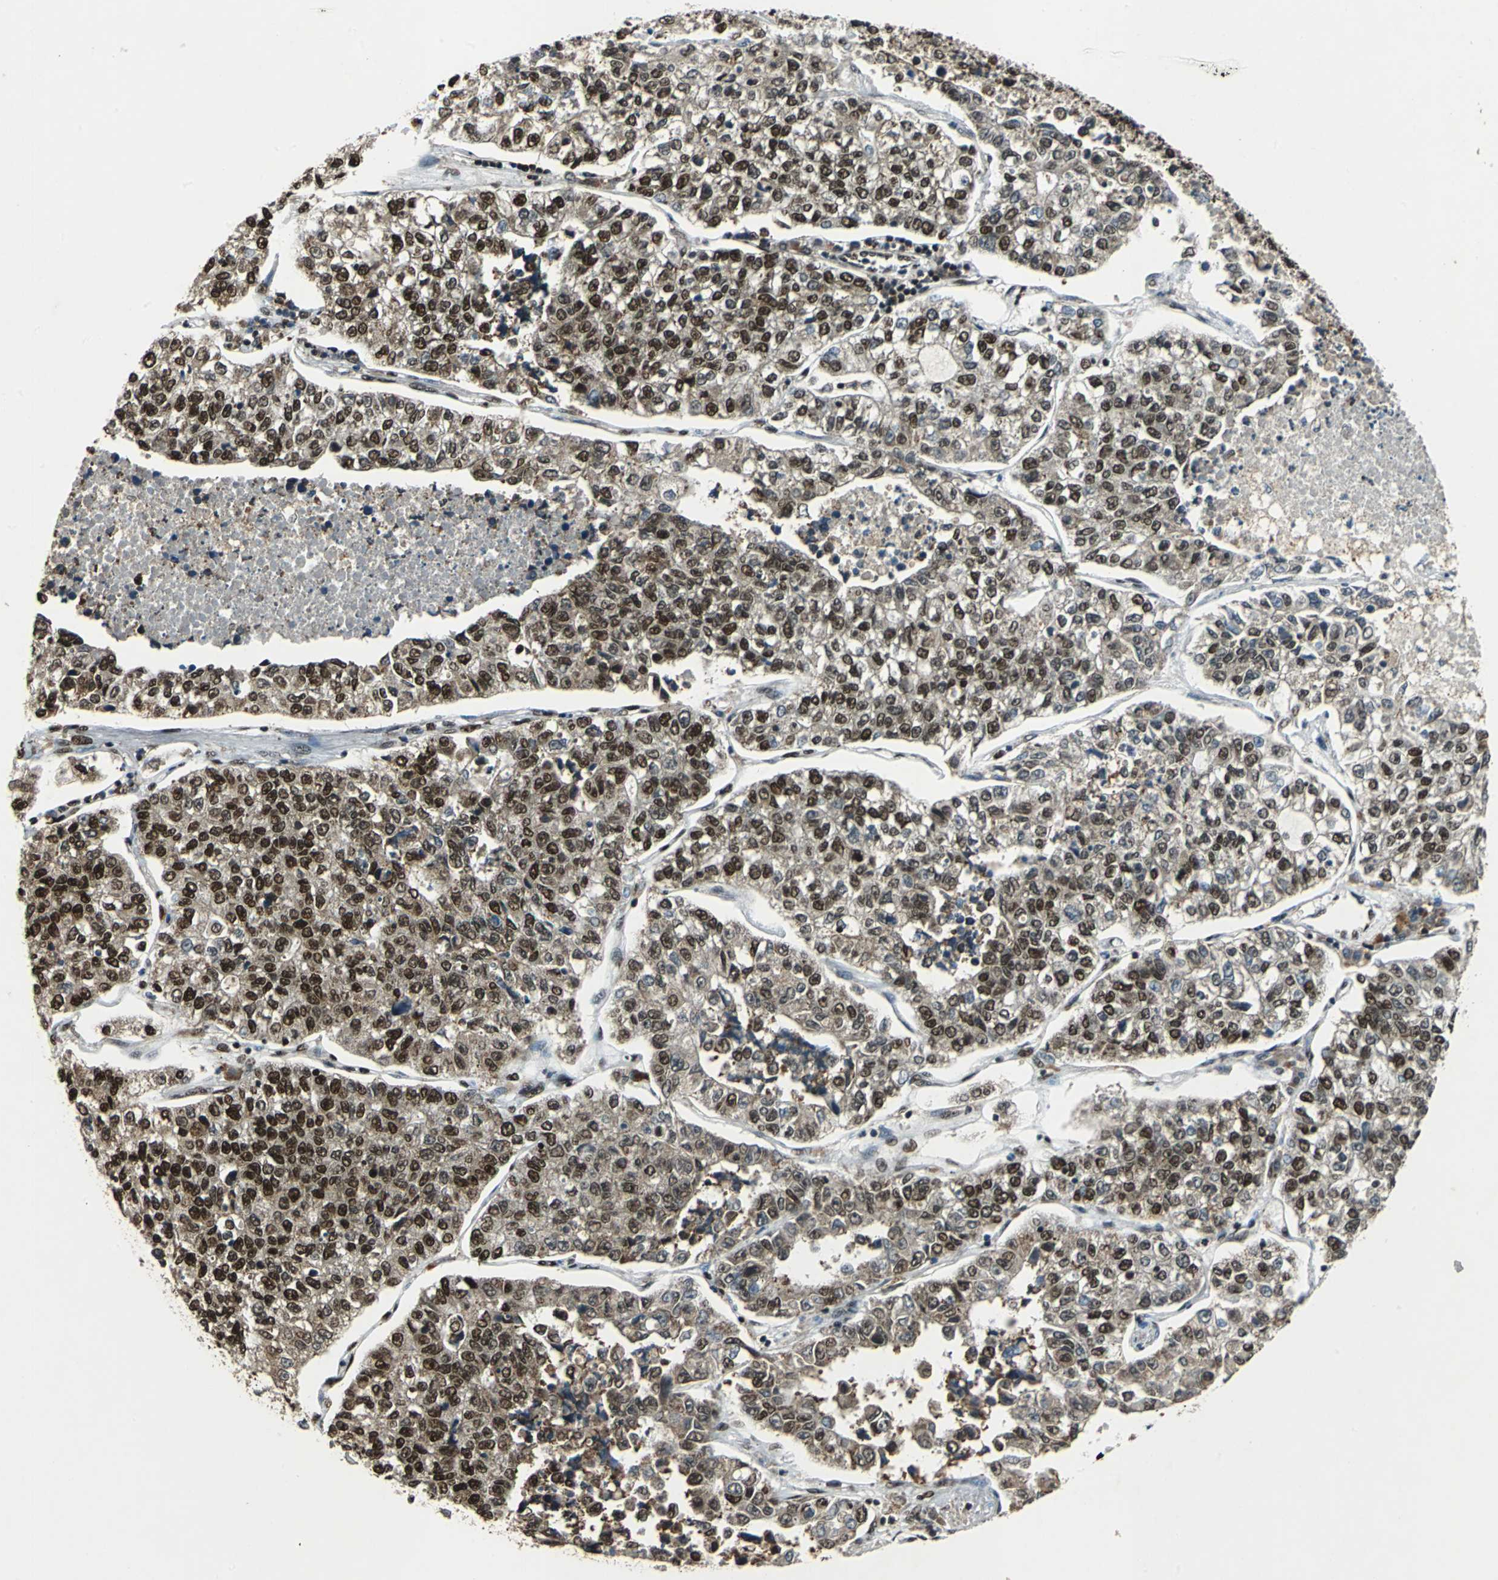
{"staining": {"intensity": "strong", "quantity": "25%-75%", "location": "nuclear"}, "tissue": "lung cancer", "cell_type": "Tumor cells", "image_type": "cancer", "snomed": [{"axis": "morphology", "description": "Adenocarcinoma, NOS"}, {"axis": "topography", "description": "Lung"}], "caption": "Lung cancer (adenocarcinoma) stained with immunohistochemistry displays strong nuclear staining in about 25%-75% of tumor cells.", "gene": "MTA2", "patient": {"sex": "male", "age": 49}}